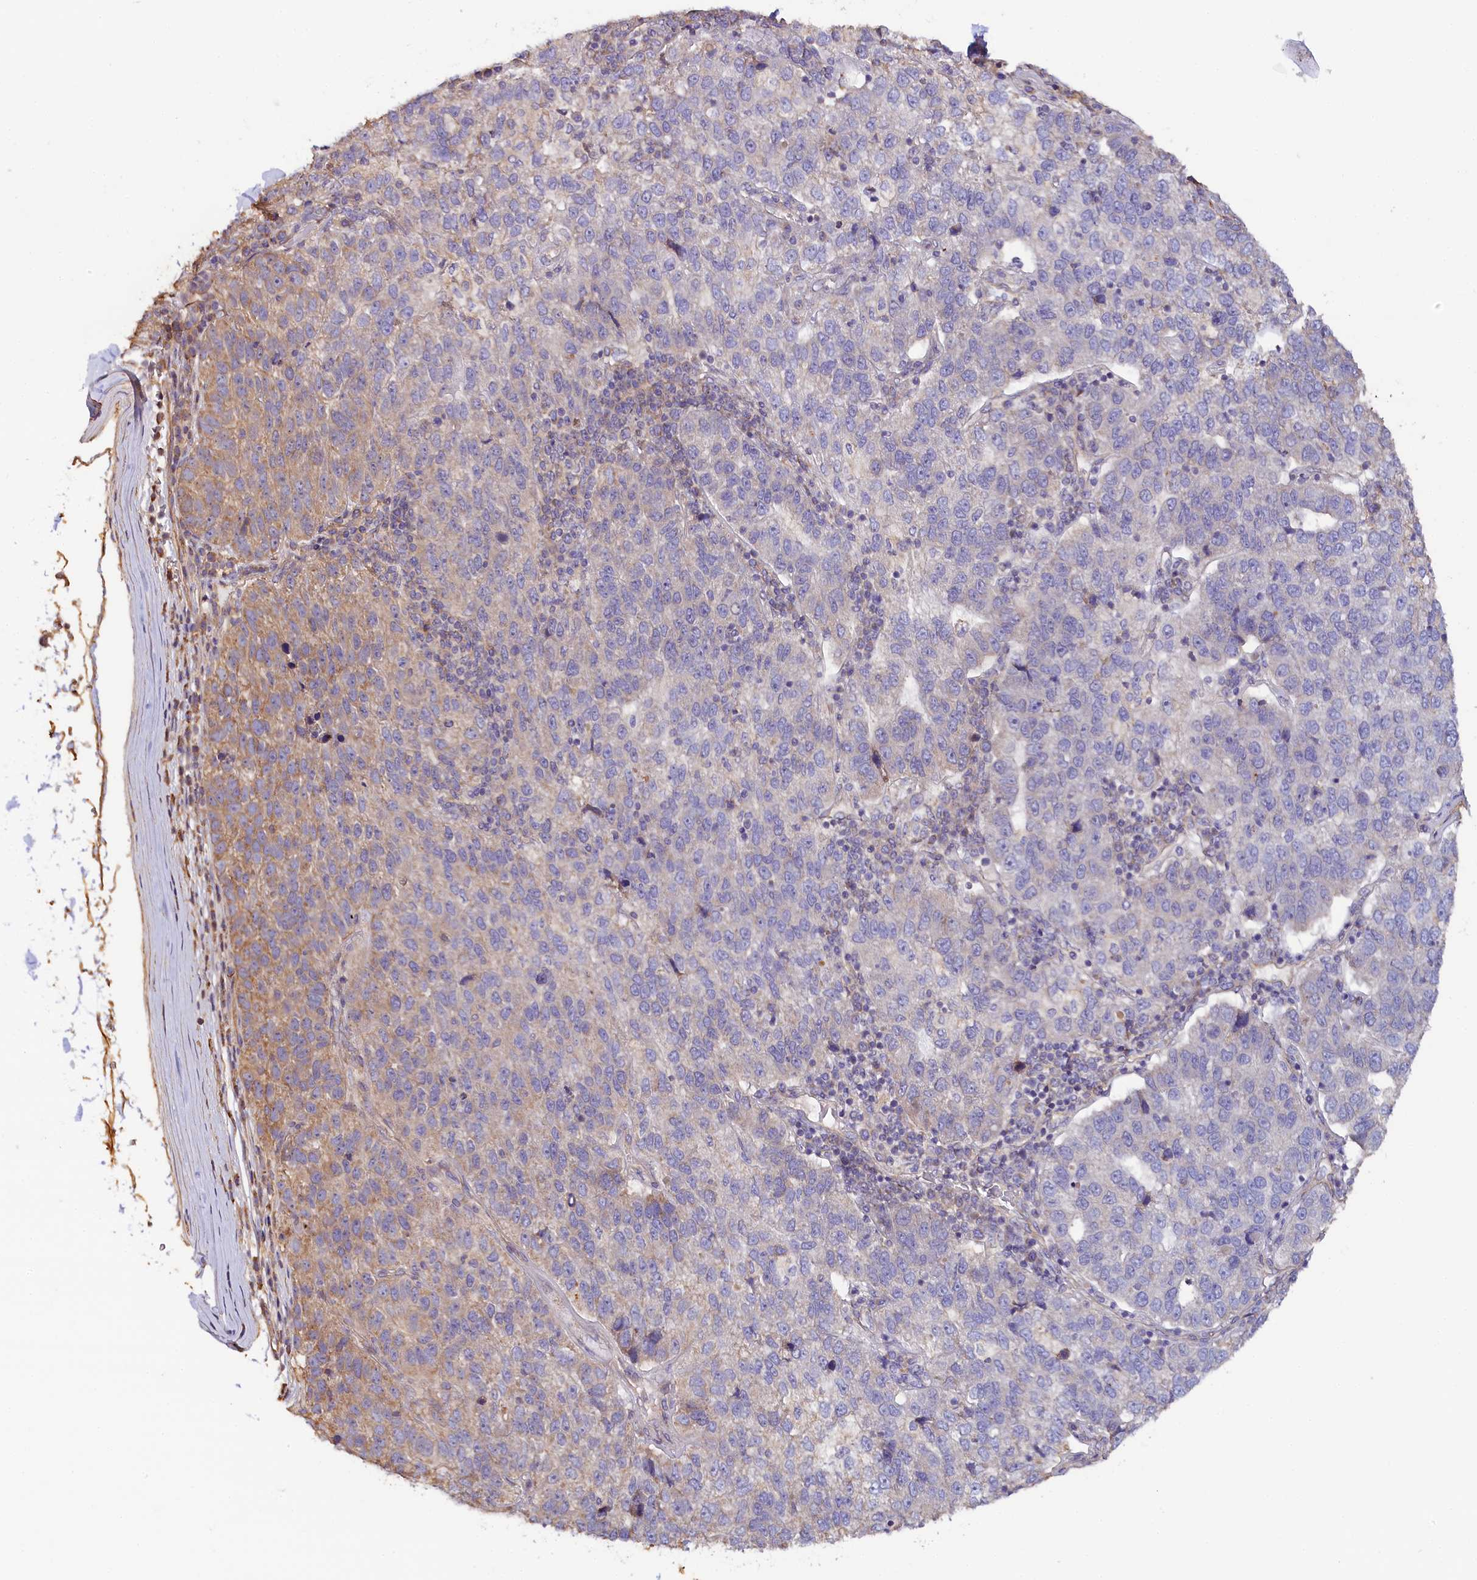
{"staining": {"intensity": "weak", "quantity": "<25%", "location": "cytoplasmic/membranous"}, "tissue": "pancreatic cancer", "cell_type": "Tumor cells", "image_type": "cancer", "snomed": [{"axis": "morphology", "description": "Adenocarcinoma, NOS"}, {"axis": "topography", "description": "Pancreas"}], "caption": "Immunohistochemistry (IHC) micrograph of human adenocarcinoma (pancreatic) stained for a protein (brown), which demonstrates no positivity in tumor cells. (DAB immunohistochemistry with hematoxylin counter stain).", "gene": "KATNB1", "patient": {"sex": "female", "age": 61}}